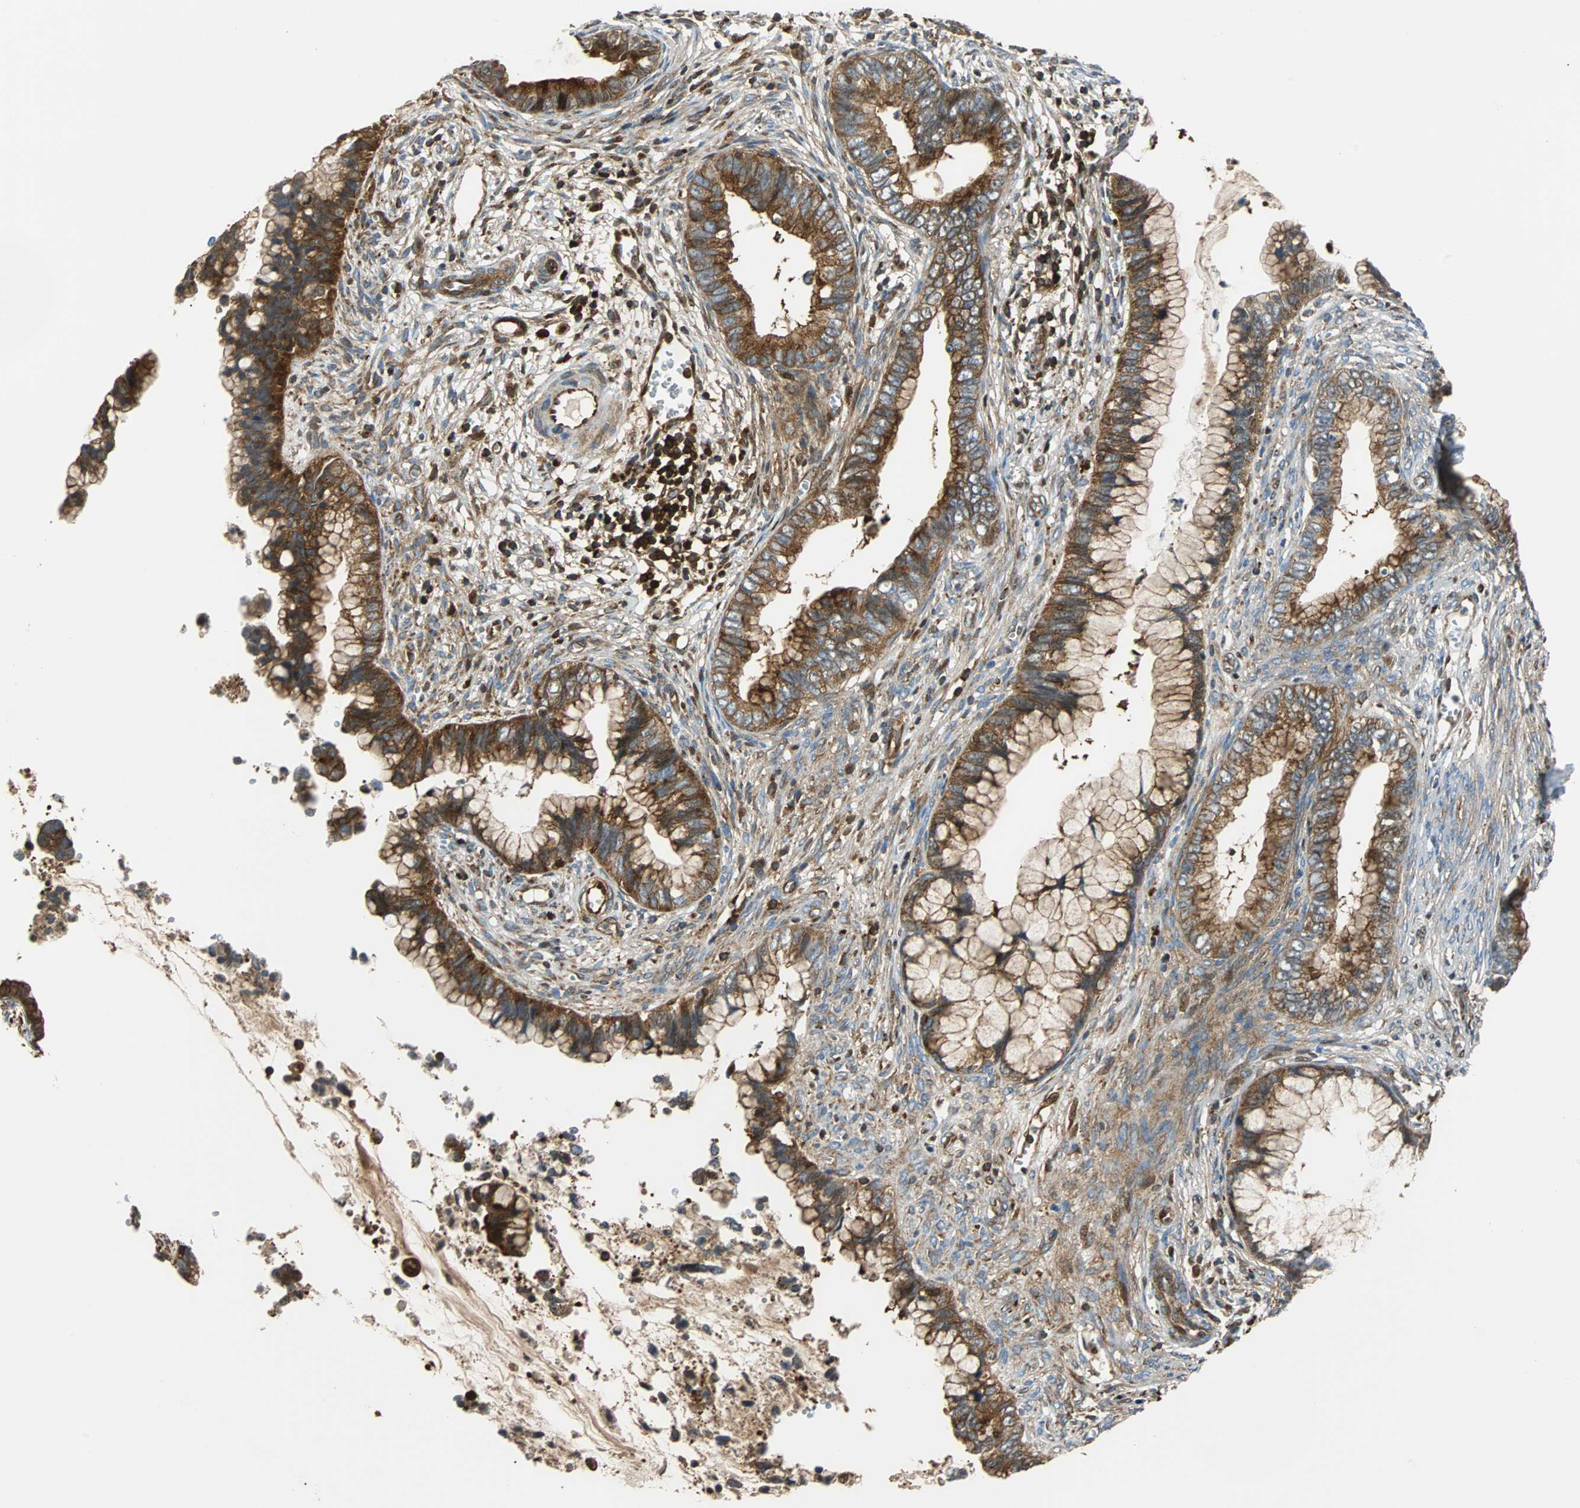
{"staining": {"intensity": "strong", "quantity": ">75%", "location": "cytoplasmic/membranous"}, "tissue": "cervical cancer", "cell_type": "Tumor cells", "image_type": "cancer", "snomed": [{"axis": "morphology", "description": "Adenocarcinoma, NOS"}, {"axis": "topography", "description": "Cervix"}], "caption": "A high amount of strong cytoplasmic/membranous positivity is appreciated in approximately >75% of tumor cells in adenocarcinoma (cervical) tissue.", "gene": "RELA", "patient": {"sex": "female", "age": 44}}